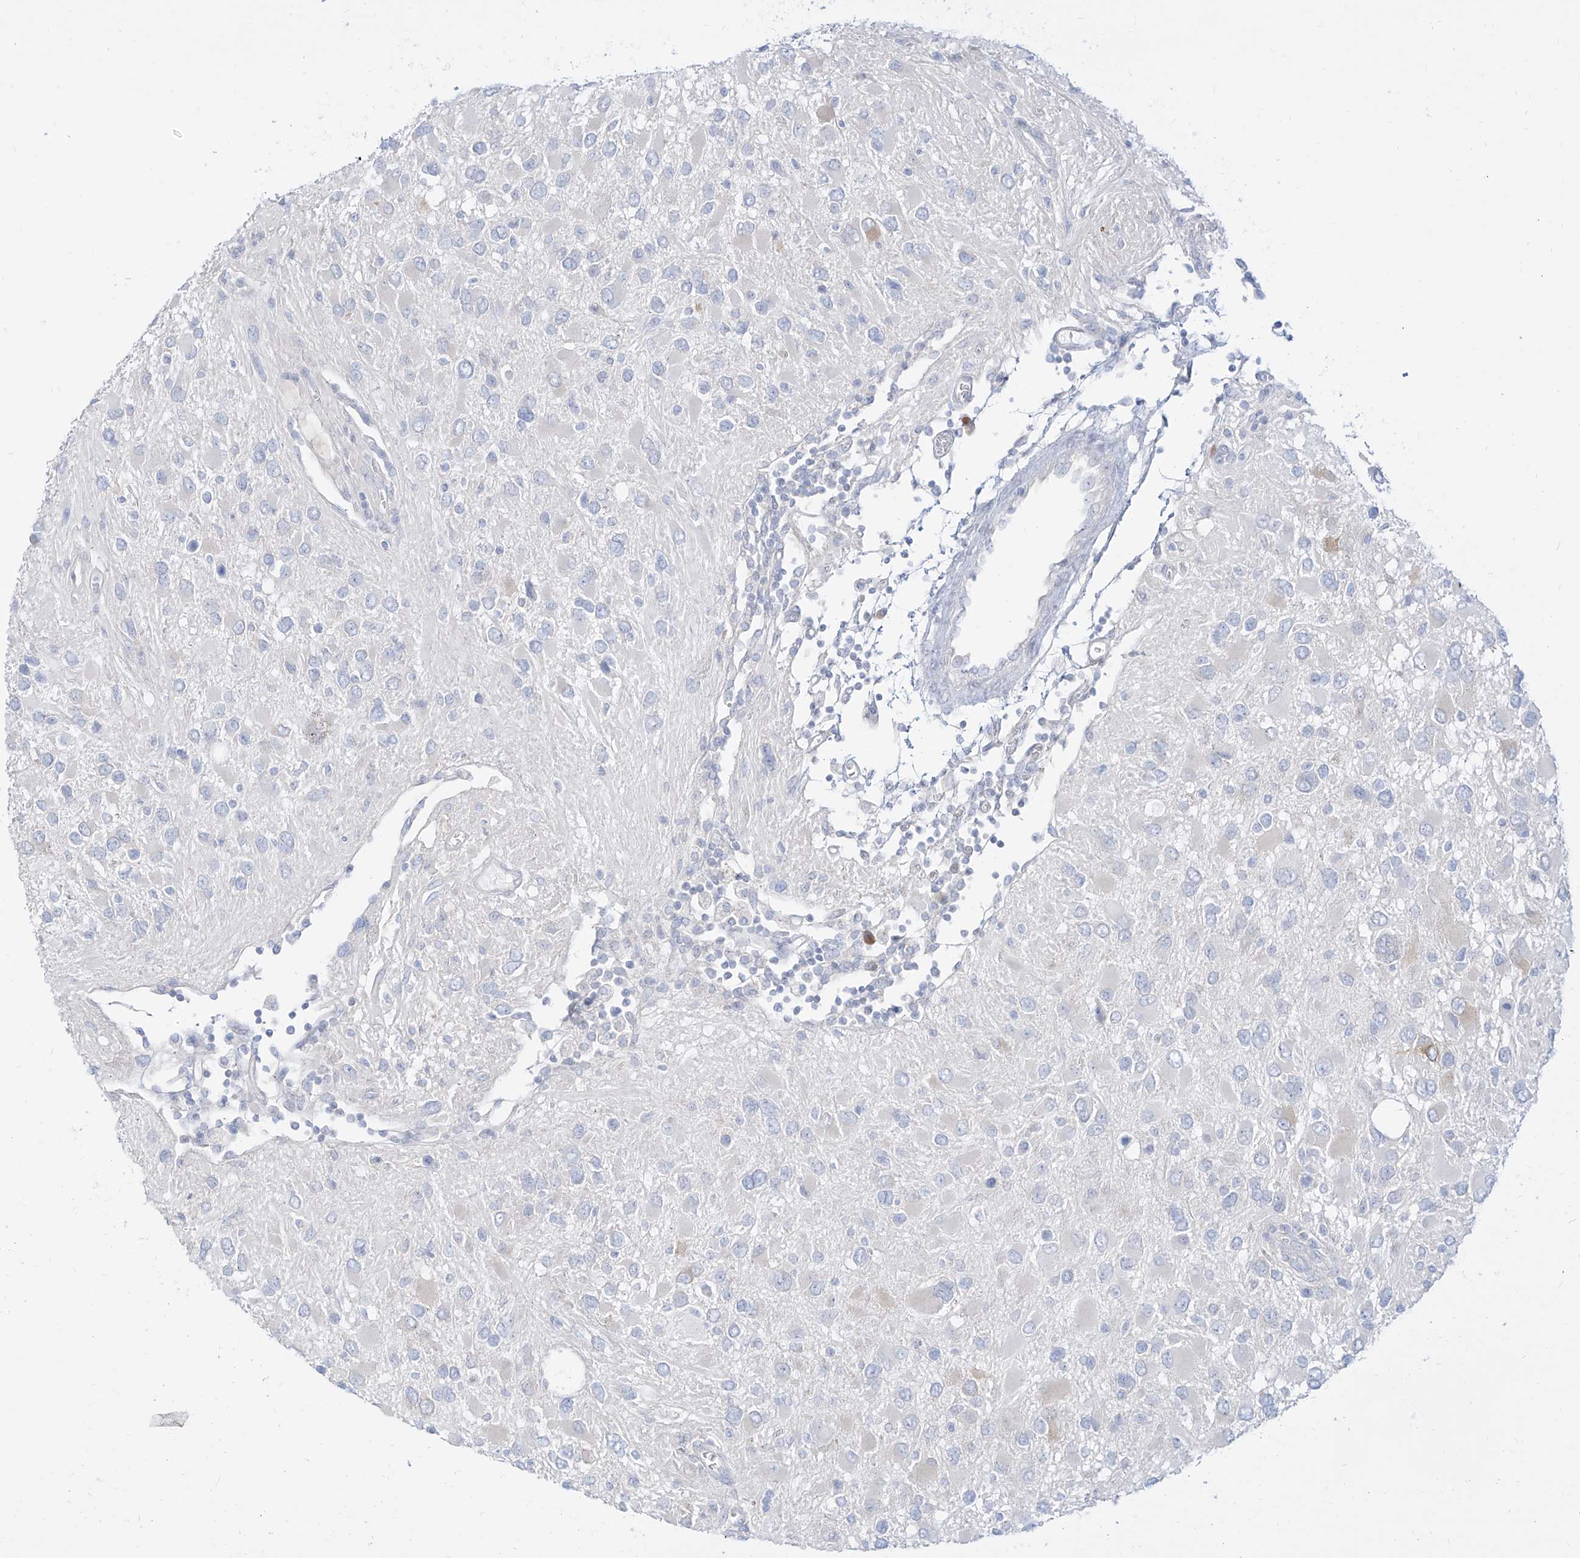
{"staining": {"intensity": "negative", "quantity": "none", "location": "none"}, "tissue": "glioma", "cell_type": "Tumor cells", "image_type": "cancer", "snomed": [{"axis": "morphology", "description": "Glioma, malignant, High grade"}, {"axis": "topography", "description": "Brain"}], "caption": "This image is of glioma stained with IHC to label a protein in brown with the nuclei are counter-stained blue. There is no staining in tumor cells. Brightfield microscopy of IHC stained with DAB (3,3'-diaminobenzidine) (brown) and hematoxylin (blue), captured at high magnification.", "gene": "SYTL3", "patient": {"sex": "male", "age": 53}}